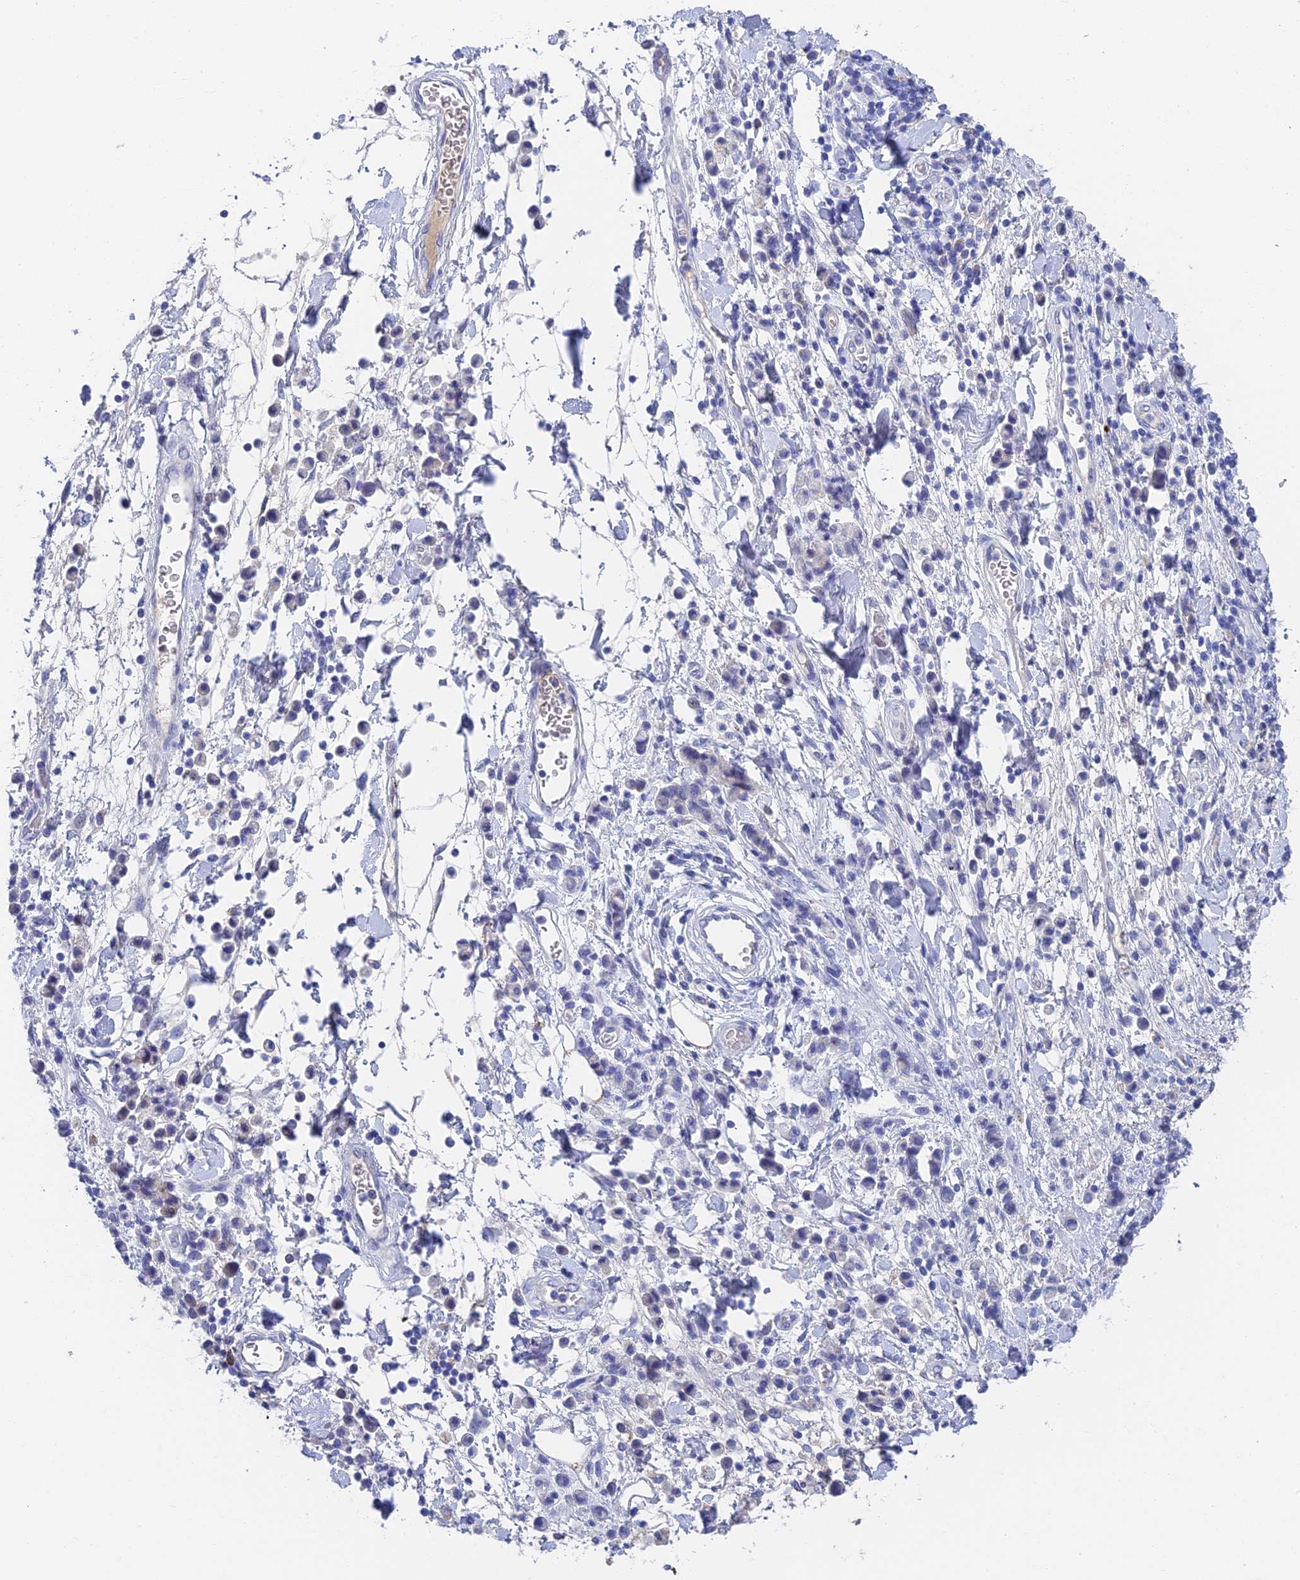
{"staining": {"intensity": "negative", "quantity": "none", "location": "none"}, "tissue": "stomach cancer", "cell_type": "Tumor cells", "image_type": "cancer", "snomed": [{"axis": "morphology", "description": "Adenocarcinoma, NOS"}, {"axis": "topography", "description": "Stomach"}], "caption": "Tumor cells are negative for brown protein staining in stomach cancer (adenocarcinoma).", "gene": "ADAMTS13", "patient": {"sex": "male", "age": 77}}